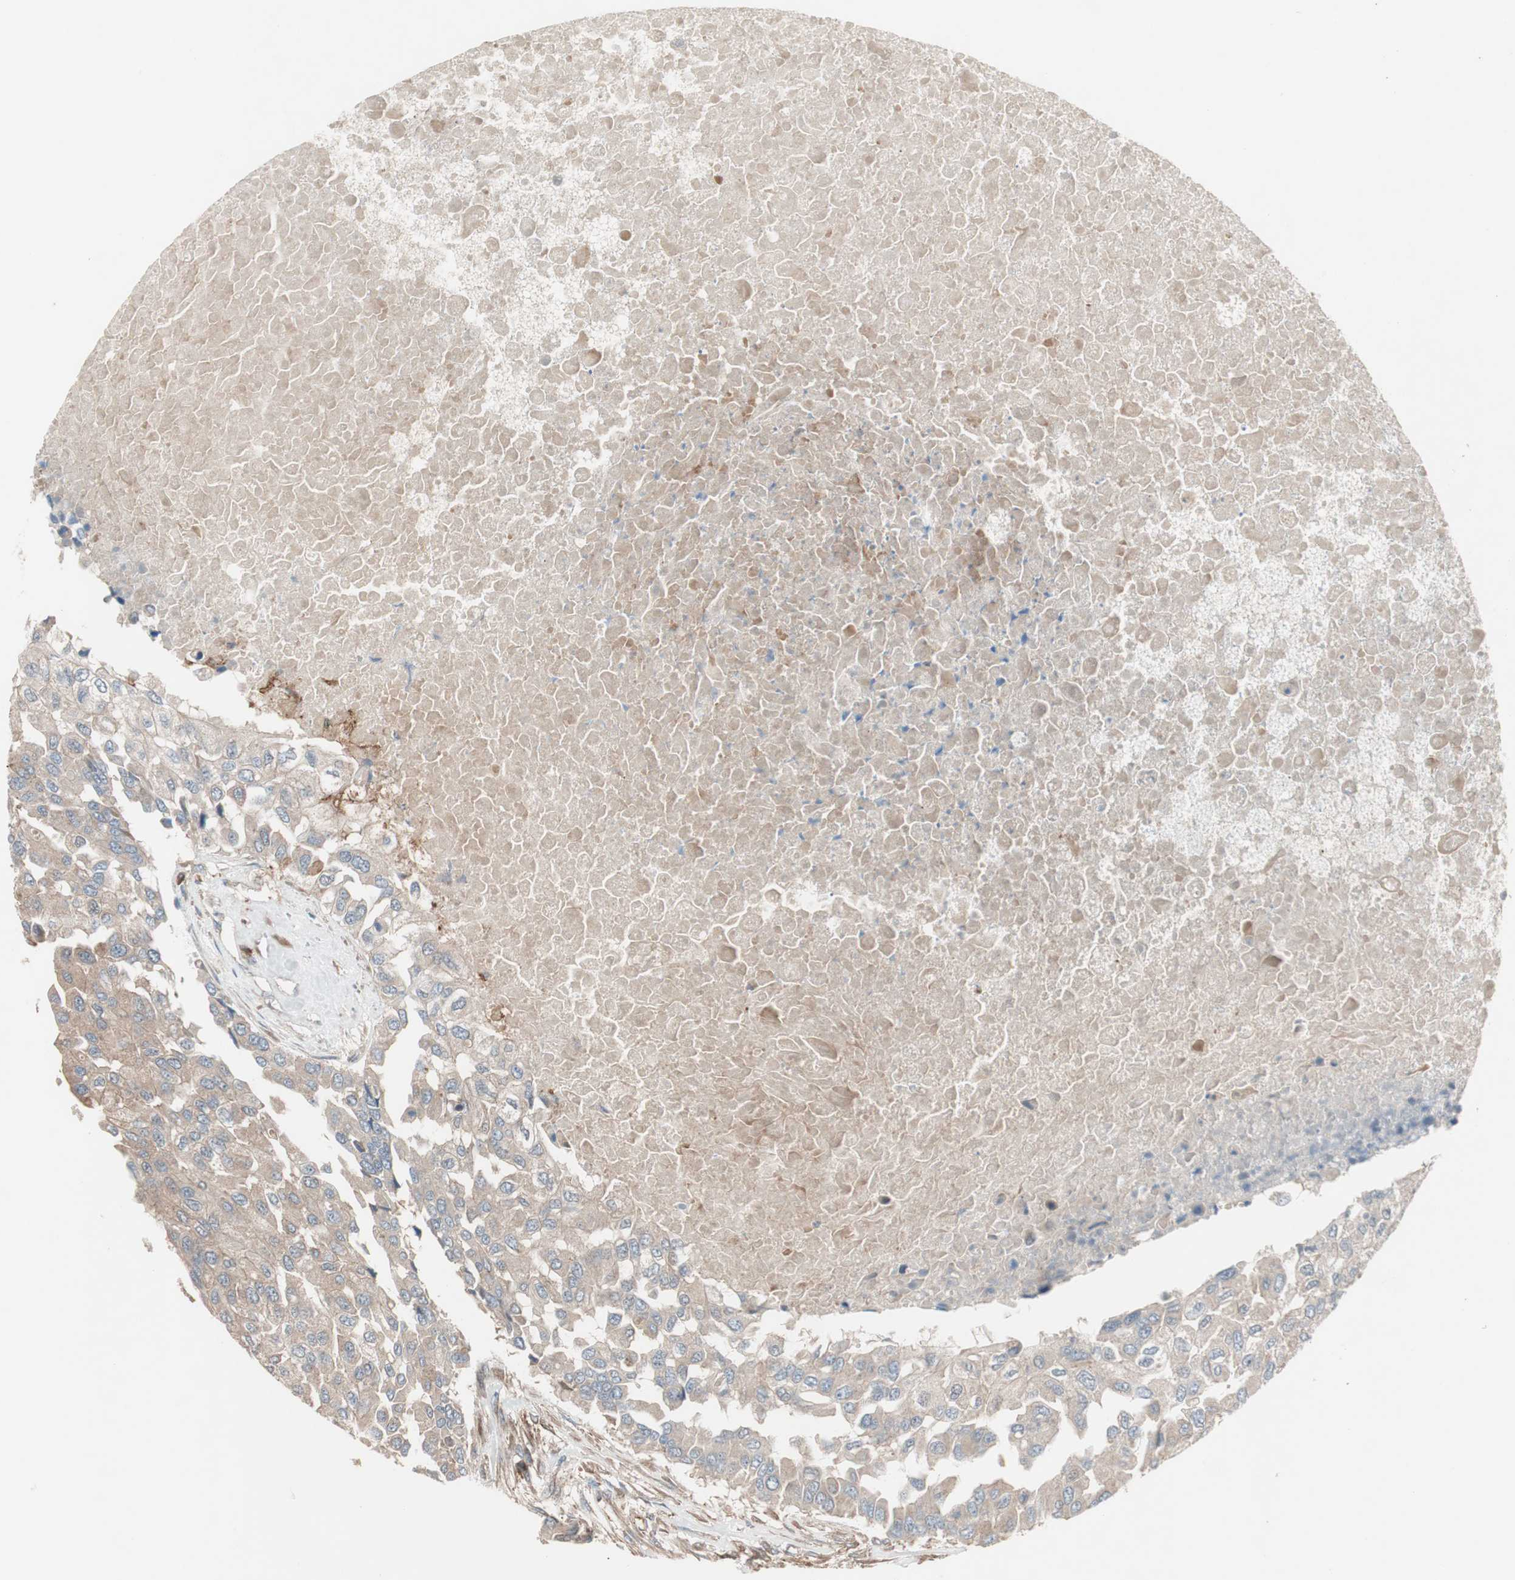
{"staining": {"intensity": "moderate", "quantity": ">75%", "location": "cytoplasmic/membranous"}, "tissue": "breast cancer", "cell_type": "Tumor cells", "image_type": "cancer", "snomed": [{"axis": "morphology", "description": "Normal tissue, NOS"}, {"axis": "morphology", "description": "Duct carcinoma"}, {"axis": "topography", "description": "Breast"}], "caption": "Human breast invasive ductal carcinoma stained for a protein (brown) reveals moderate cytoplasmic/membranous positive expression in approximately >75% of tumor cells.", "gene": "STAB1", "patient": {"sex": "female", "age": 49}}